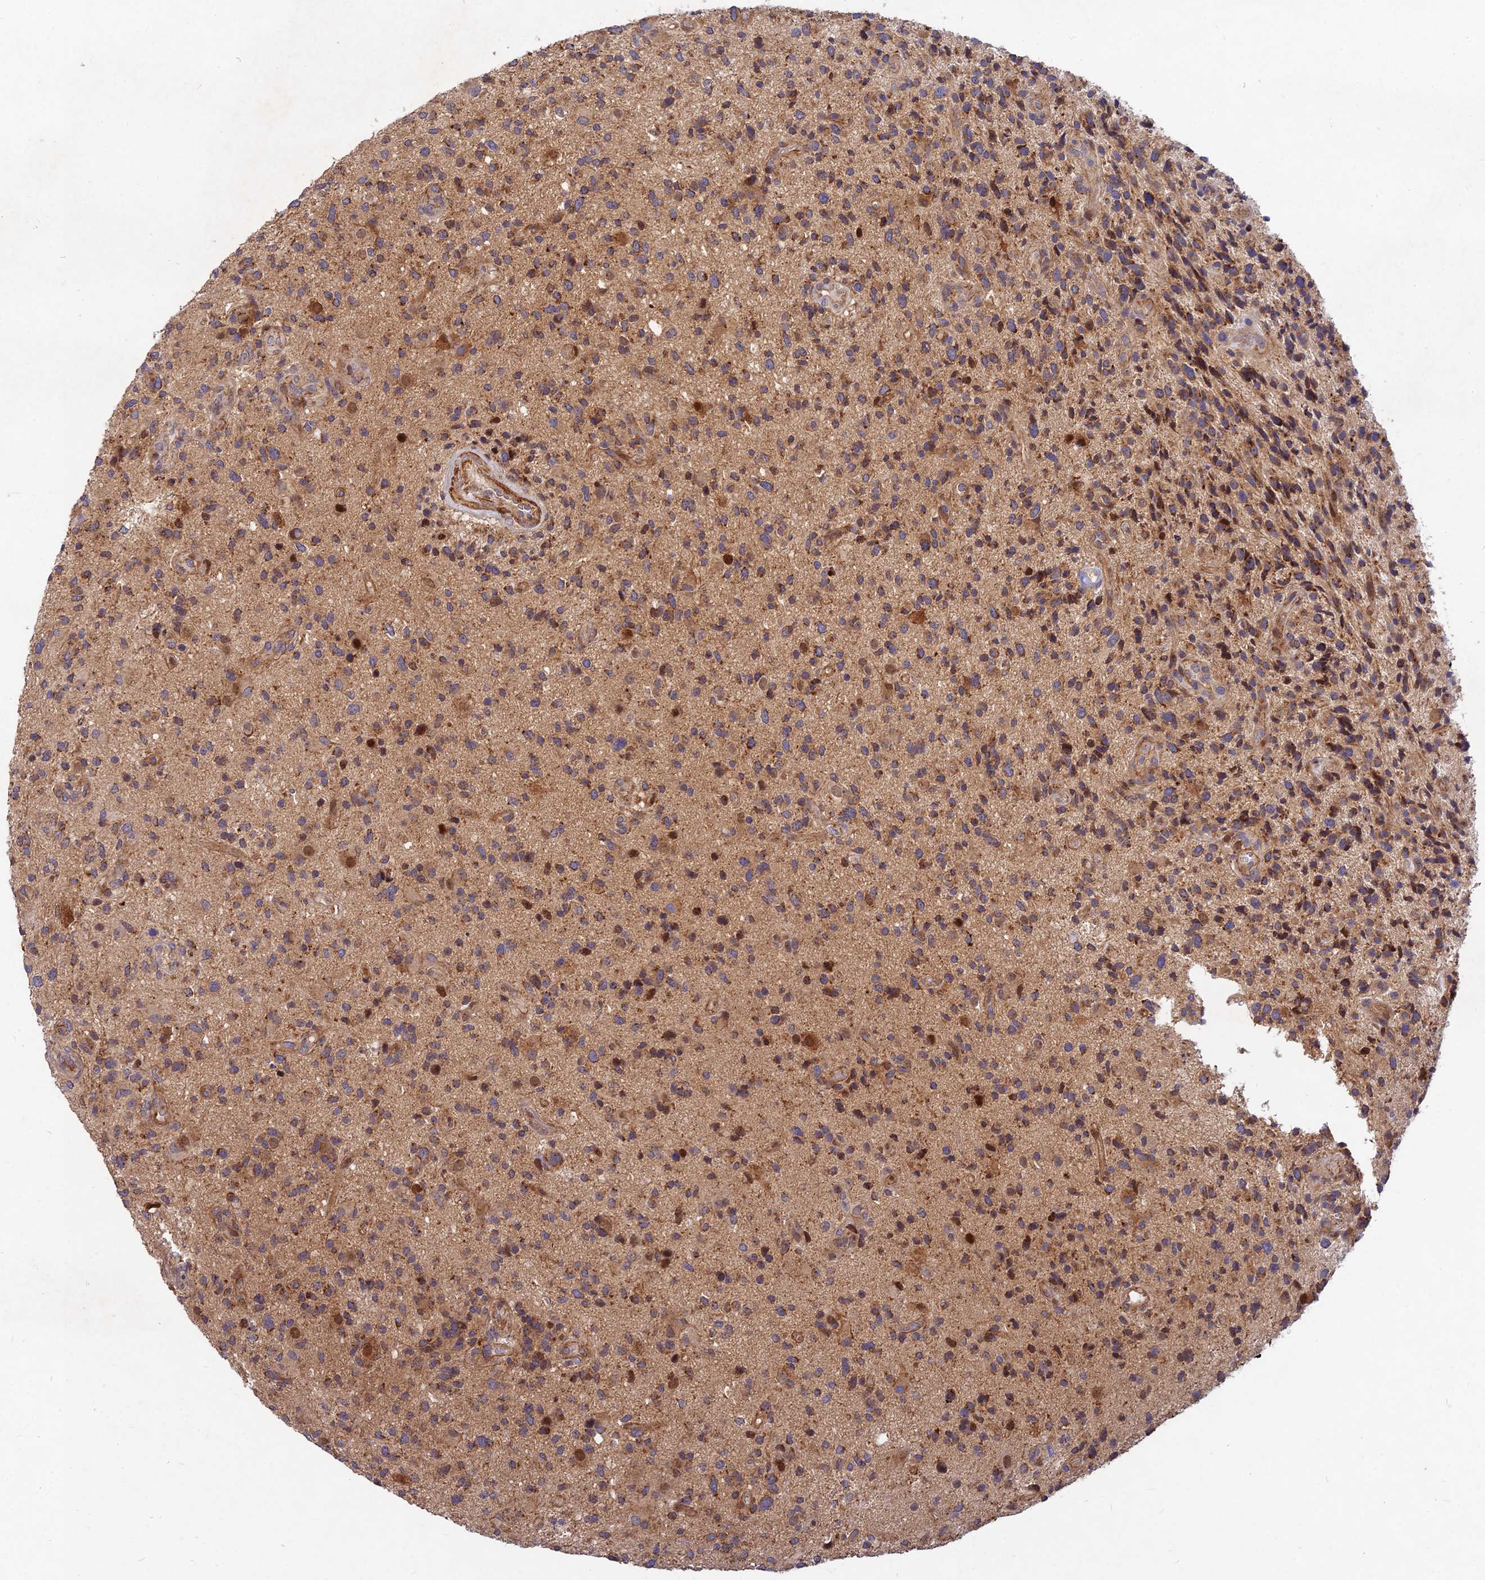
{"staining": {"intensity": "moderate", "quantity": "25%-75%", "location": "cytoplasmic/membranous"}, "tissue": "glioma", "cell_type": "Tumor cells", "image_type": "cancer", "snomed": [{"axis": "morphology", "description": "Glioma, malignant, High grade"}, {"axis": "topography", "description": "Brain"}], "caption": "This is an image of IHC staining of malignant high-grade glioma, which shows moderate staining in the cytoplasmic/membranous of tumor cells.", "gene": "RELCH", "patient": {"sex": "male", "age": 47}}